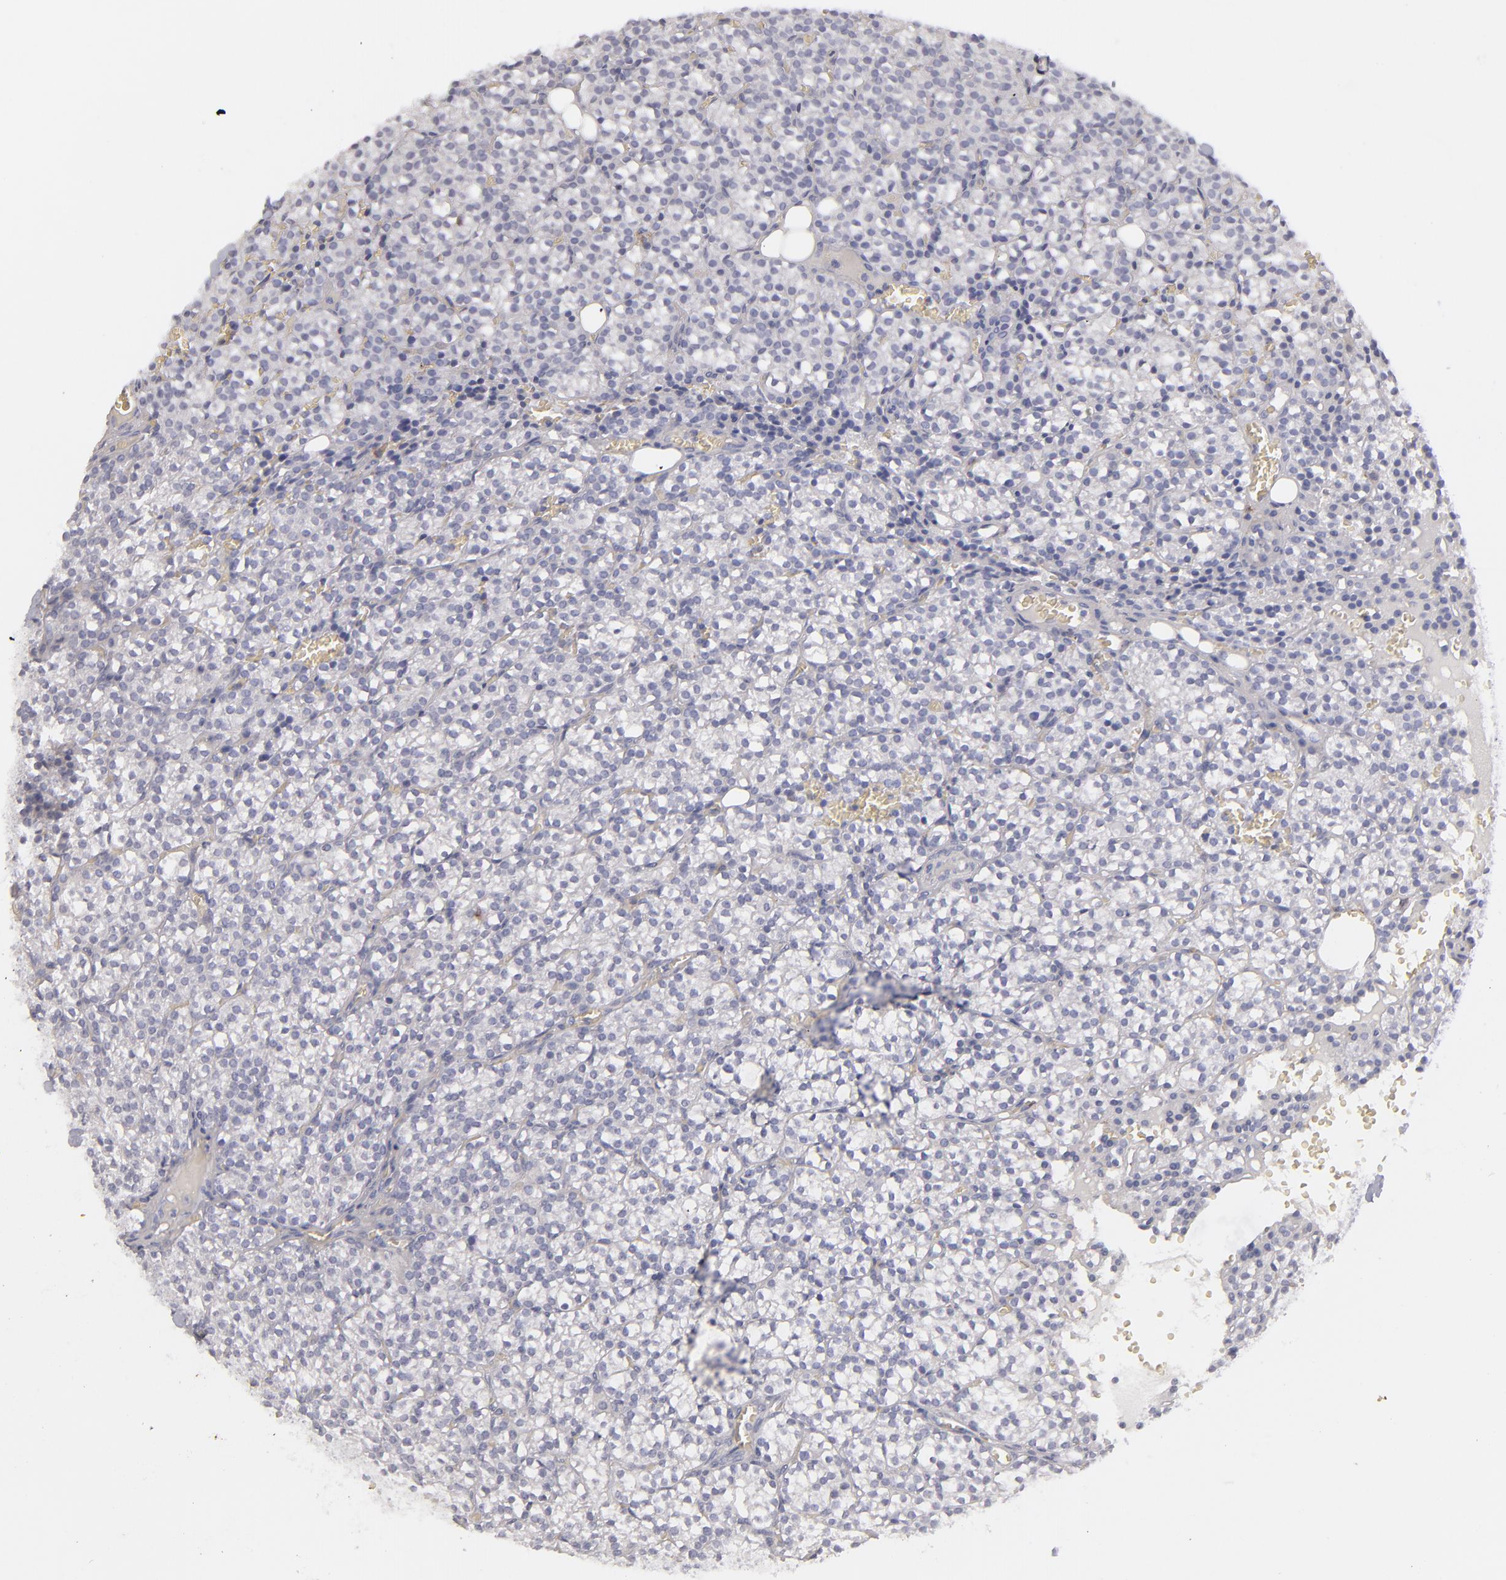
{"staining": {"intensity": "negative", "quantity": "none", "location": "none"}, "tissue": "parathyroid gland", "cell_type": "Glandular cells", "image_type": "normal", "snomed": [{"axis": "morphology", "description": "Normal tissue, NOS"}, {"axis": "topography", "description": "Parathyroid gland"}], "caption": "IHC micrograph of normal human parathyroid gland stained for a protein (brown), which exhibits no staining in glandular cells. (DAB (3,3'-diaminobenzidine) immunohistochemistry visualized using brightfield microscopy, high magnification).", "gene": "ANPEP", "patient": {"sex": "female", "age": 17}}